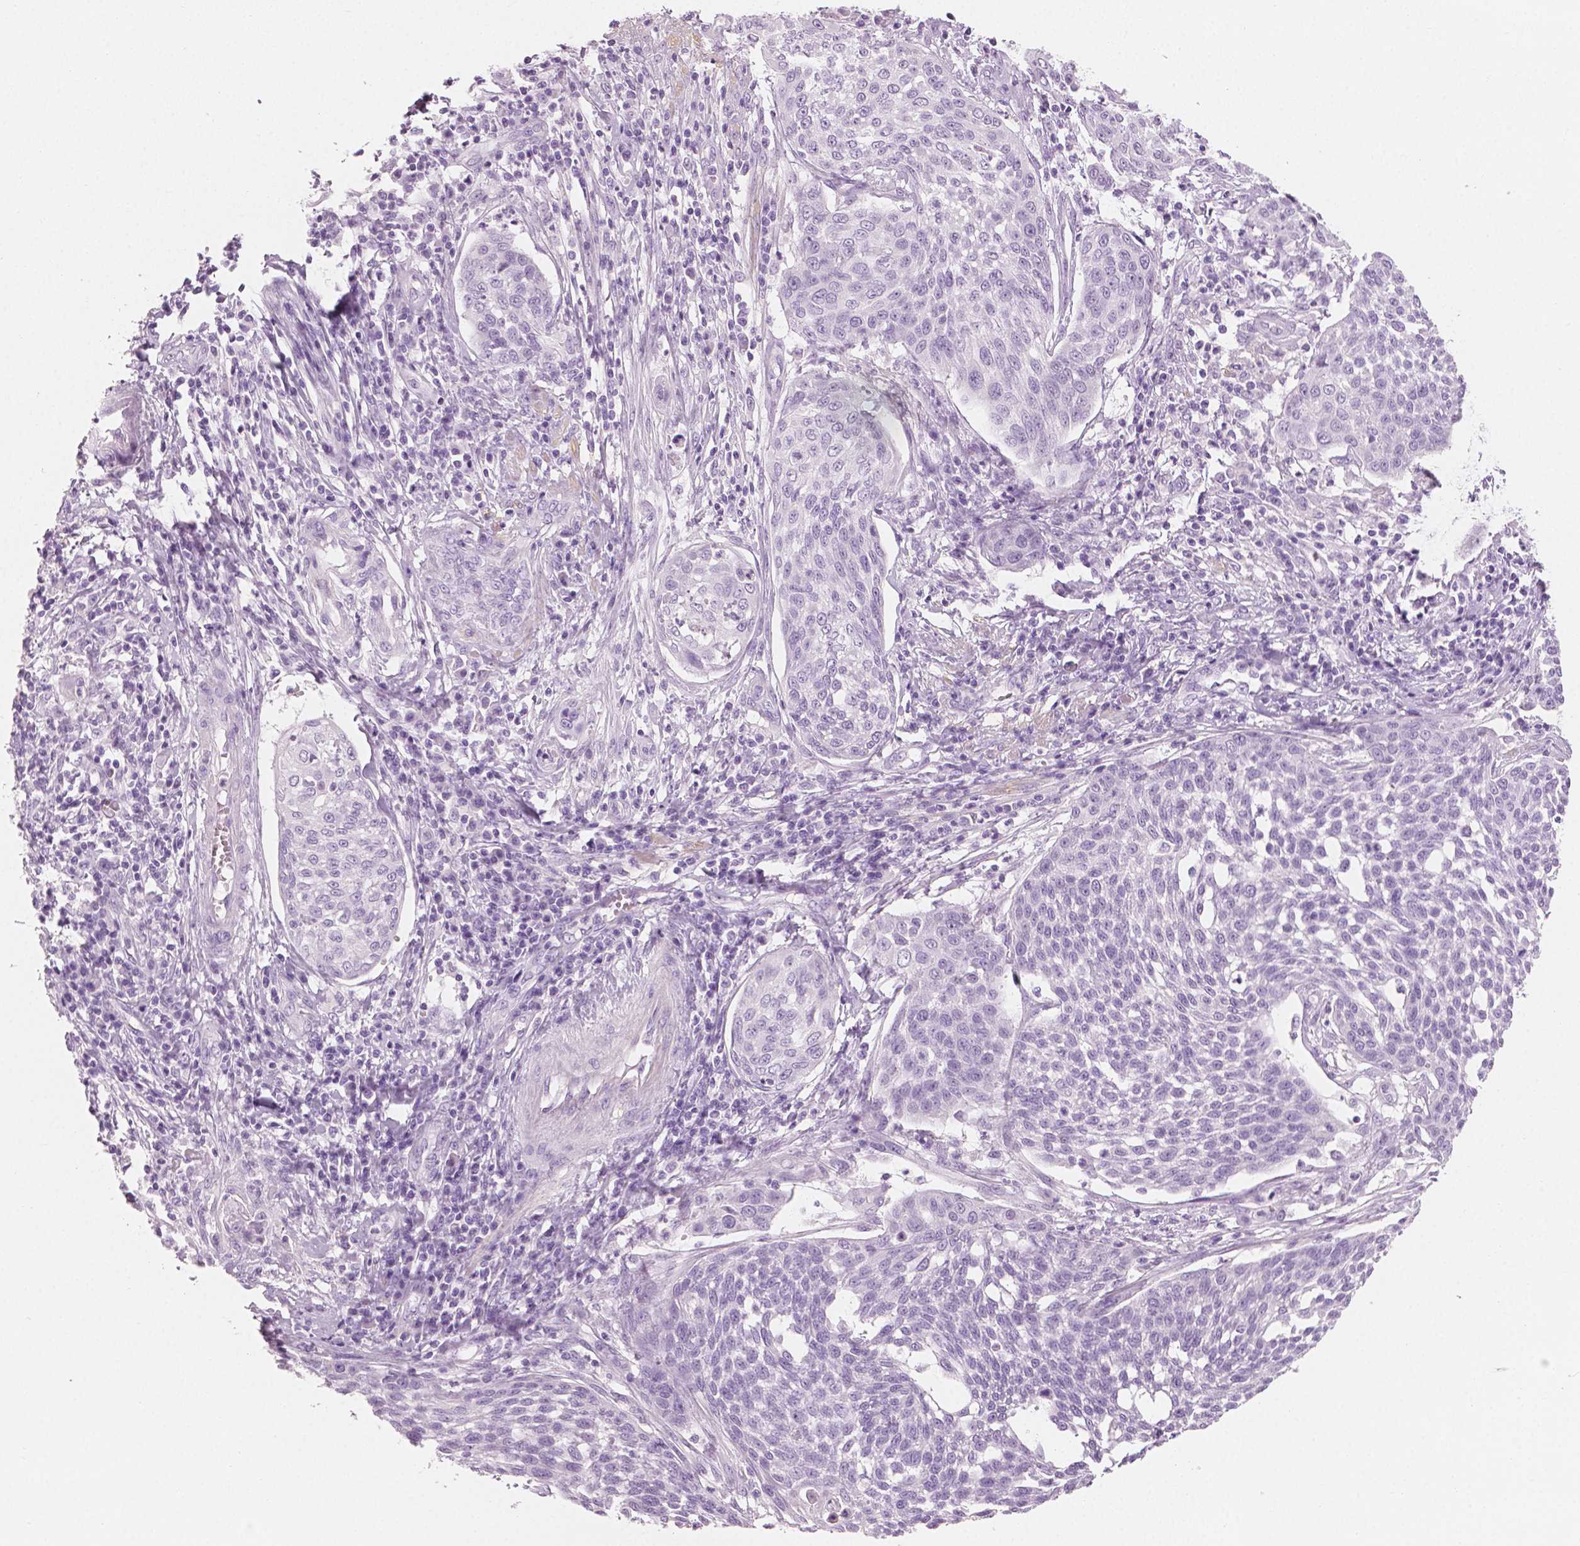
{"staining": {"intensity": "negative", "quantity": "none", "location": "none"}, "tissue": "cervical cancer", "cell_type": "Tumor cells", "image_type": "cancer", "snomed": [{"axis": "morphology", "description": "Squamous cell carcinoma, NOS"}, {"axis": "topography", "description": "Cervix"}], "caption": "Immunohistochemical staining of cervical cancer reveals no significant staining in tumor cells.", "gene": "PLIN4", "patient": {"sex": "female", "age": 34}}